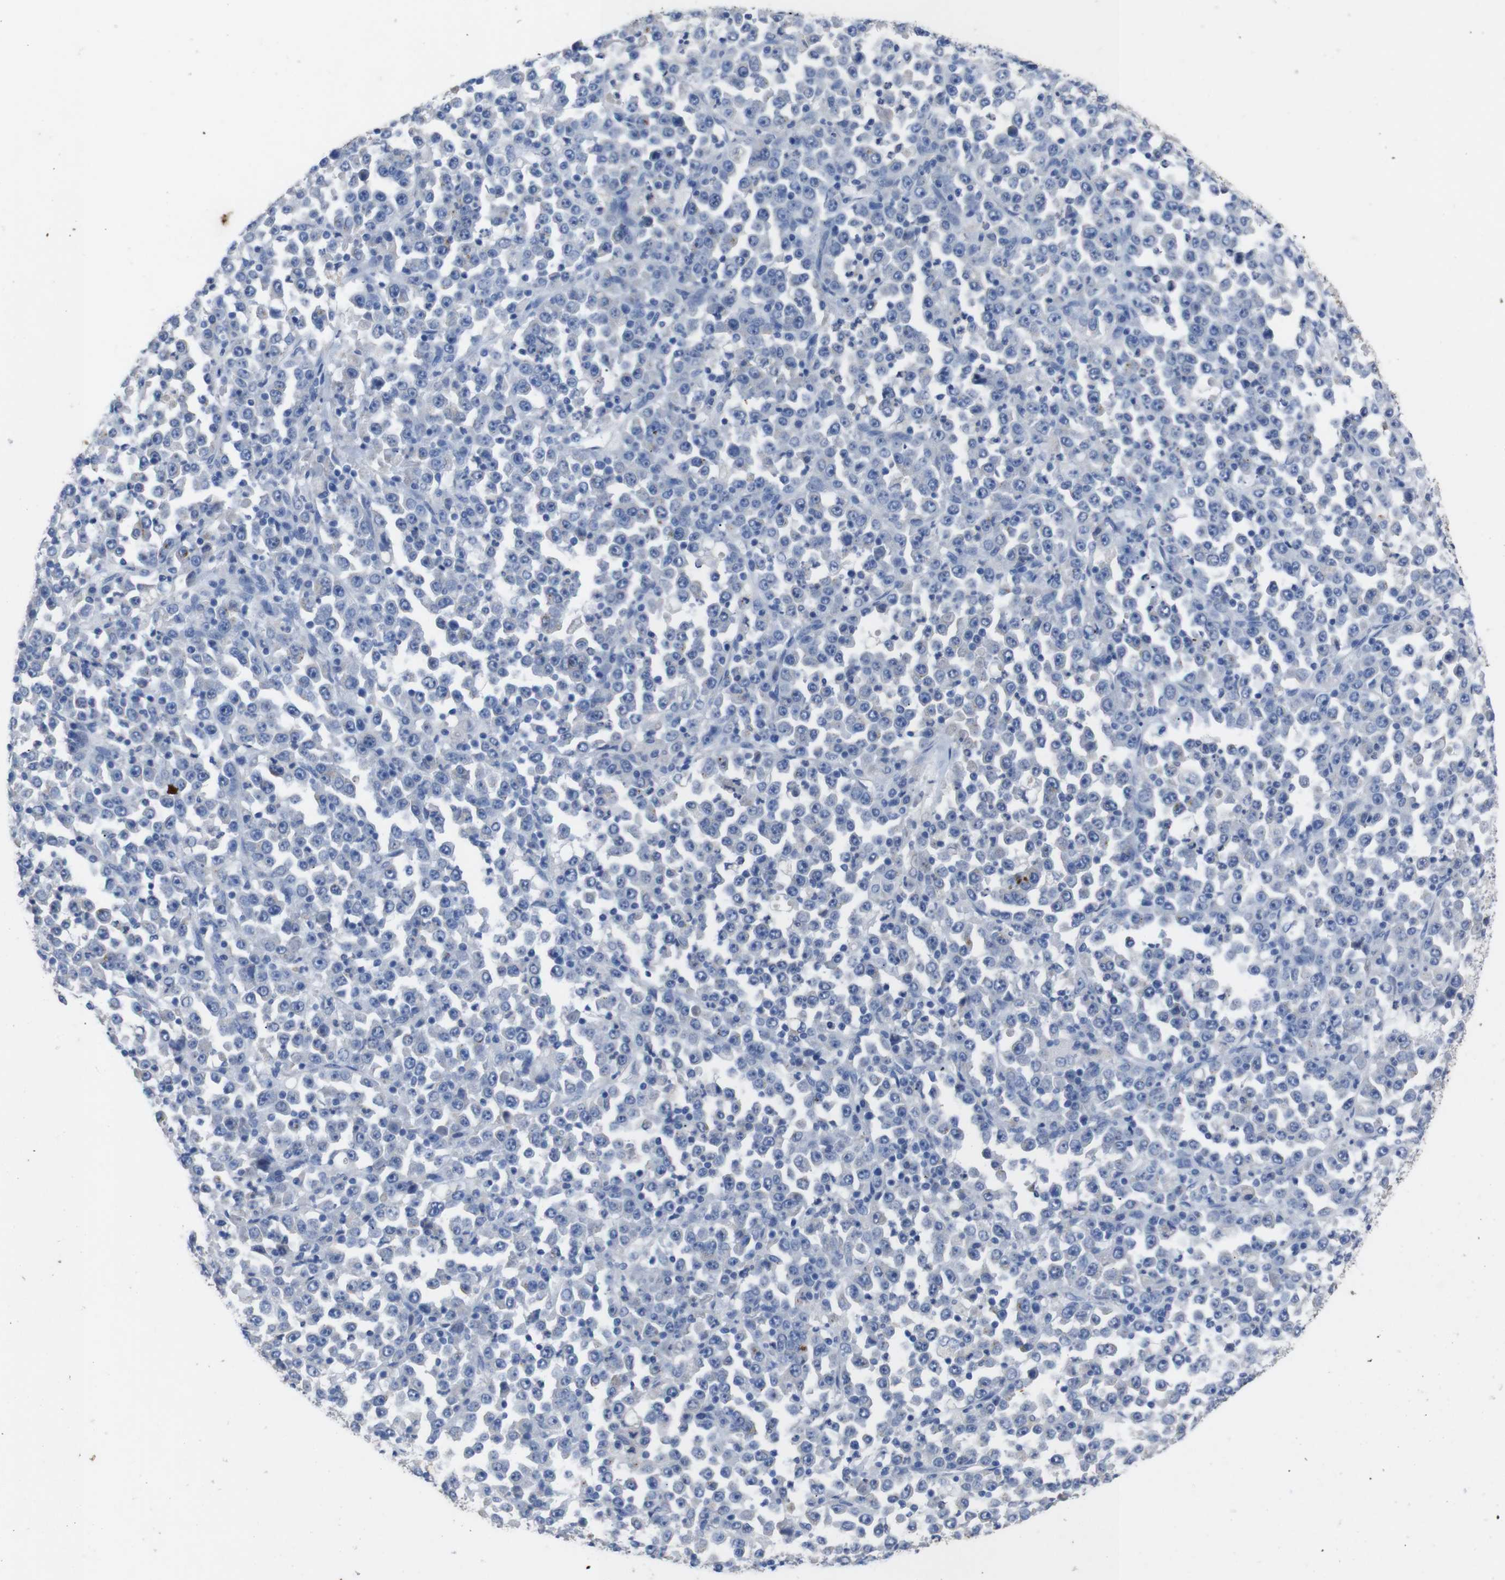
{"staining": {"intensity": "negative", "quantity": "none", "location": "none"}, "tissue": "stomach cancer", "cell_type": "Tumor cells", "image_type": "cancer", "snomed": [{"axis": "morphology", "description": "Normal tissue, NOS"}, {"axis": "morphology", "description": "Adenocarcinoma, NOS"}, {"axis": "topography", "description": "Stomach, upper"}, {"axis": "topography", "description": "Stomach"}], "caption": "This is an IHC histopathology image of stomach cancer. There is no positivity in tumor cells.", "gene": "GJB2", "patient": {"sex": "male", "age": 59}}